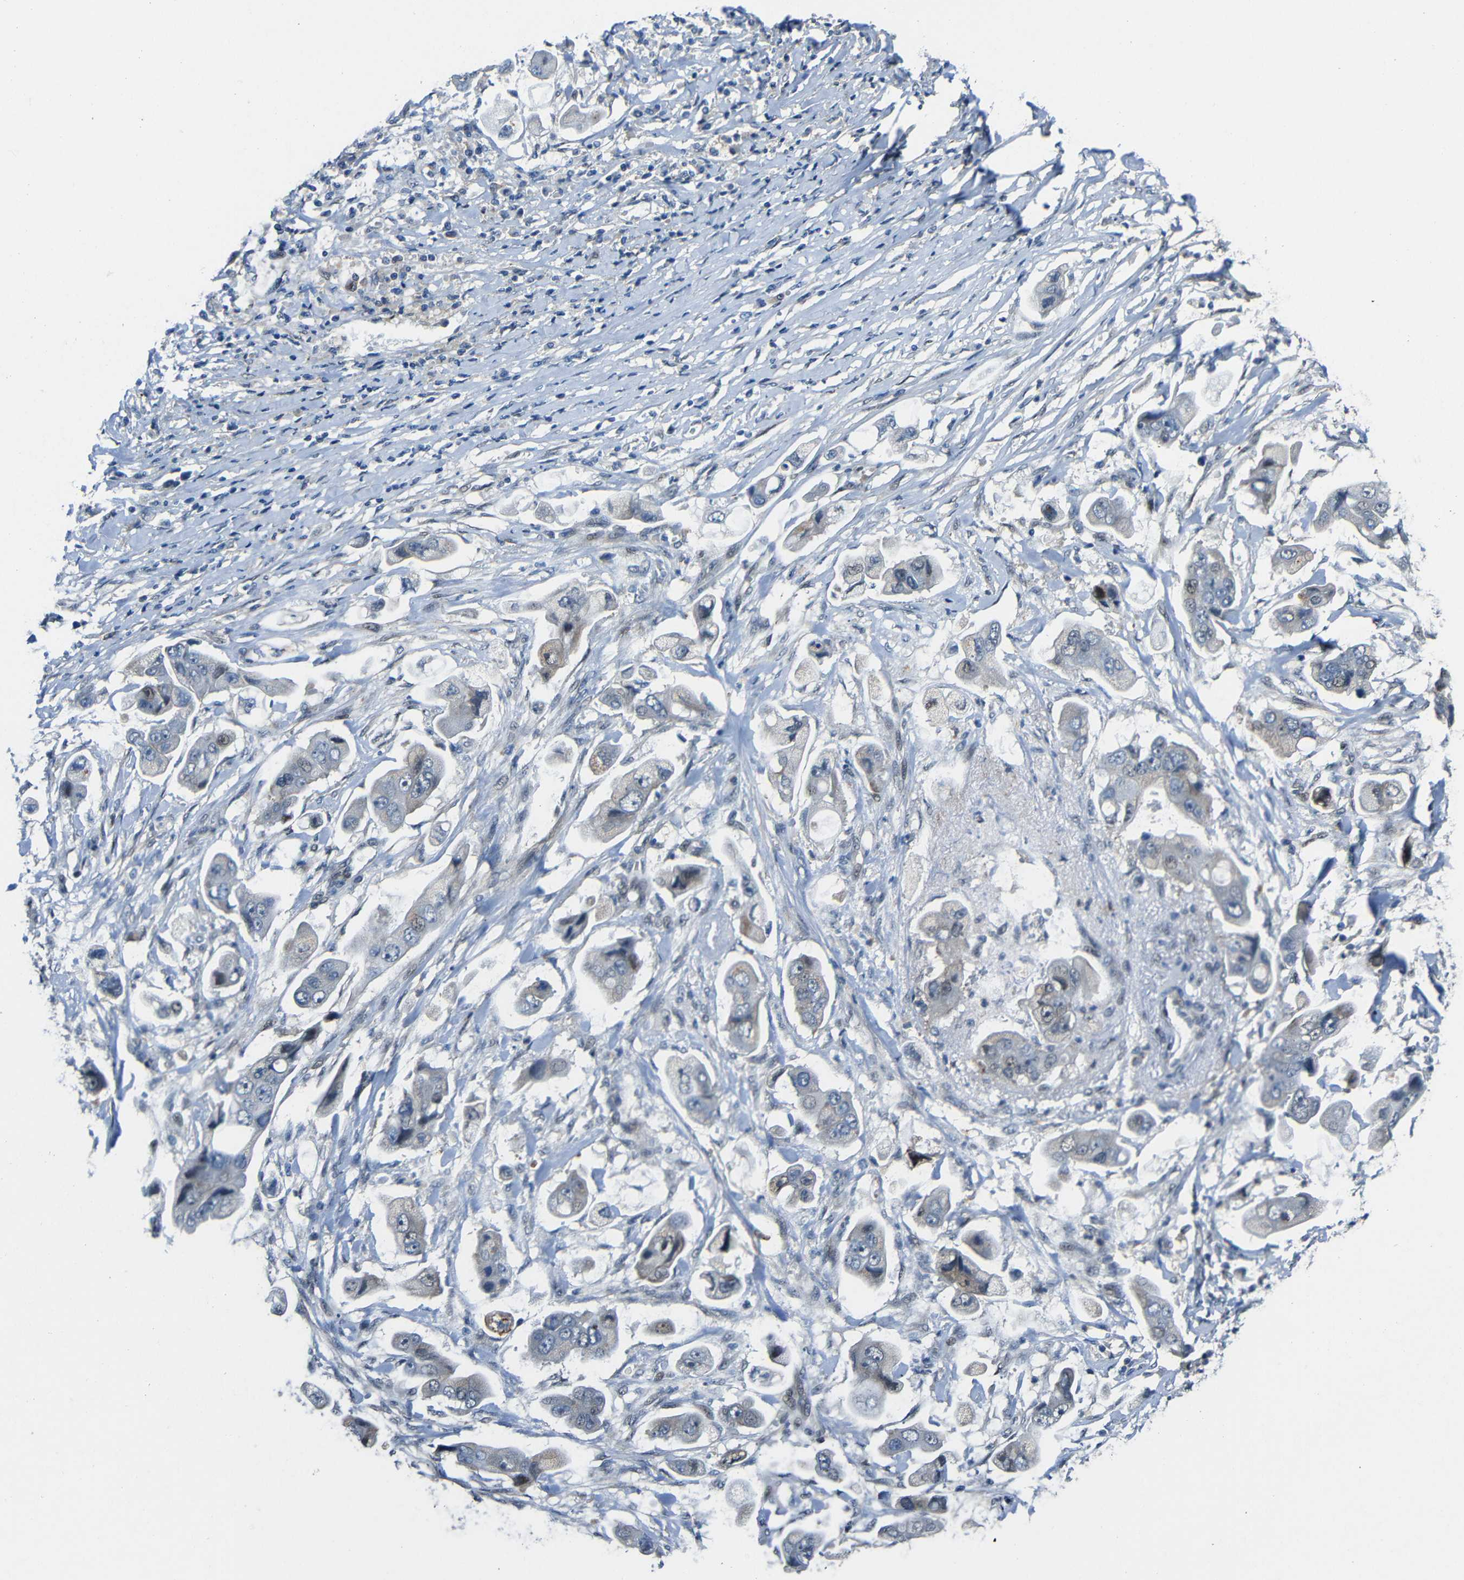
{"staining": {"intensity": "moderate", "quantity": "<25%", "location": "cytoplasmic/membranous"}, "tissue": "stomach cancer", "cell_type": "Tumor cells", "image_type": "cancer", "snomed": [{"axis": "morphology", "description": "Adenocarcinoma, NOS"}, {"axis": "topography", "description": "Stomach"}], "caption": "Stomach cancer (adenocarcinoma) stained with immunohistochemistry shows moderate cytoplasmic/membranous positivity in about <25% of tumor cells.", "gene": "DNAJC5", "patient": {"sex": "male", "age": 62}}